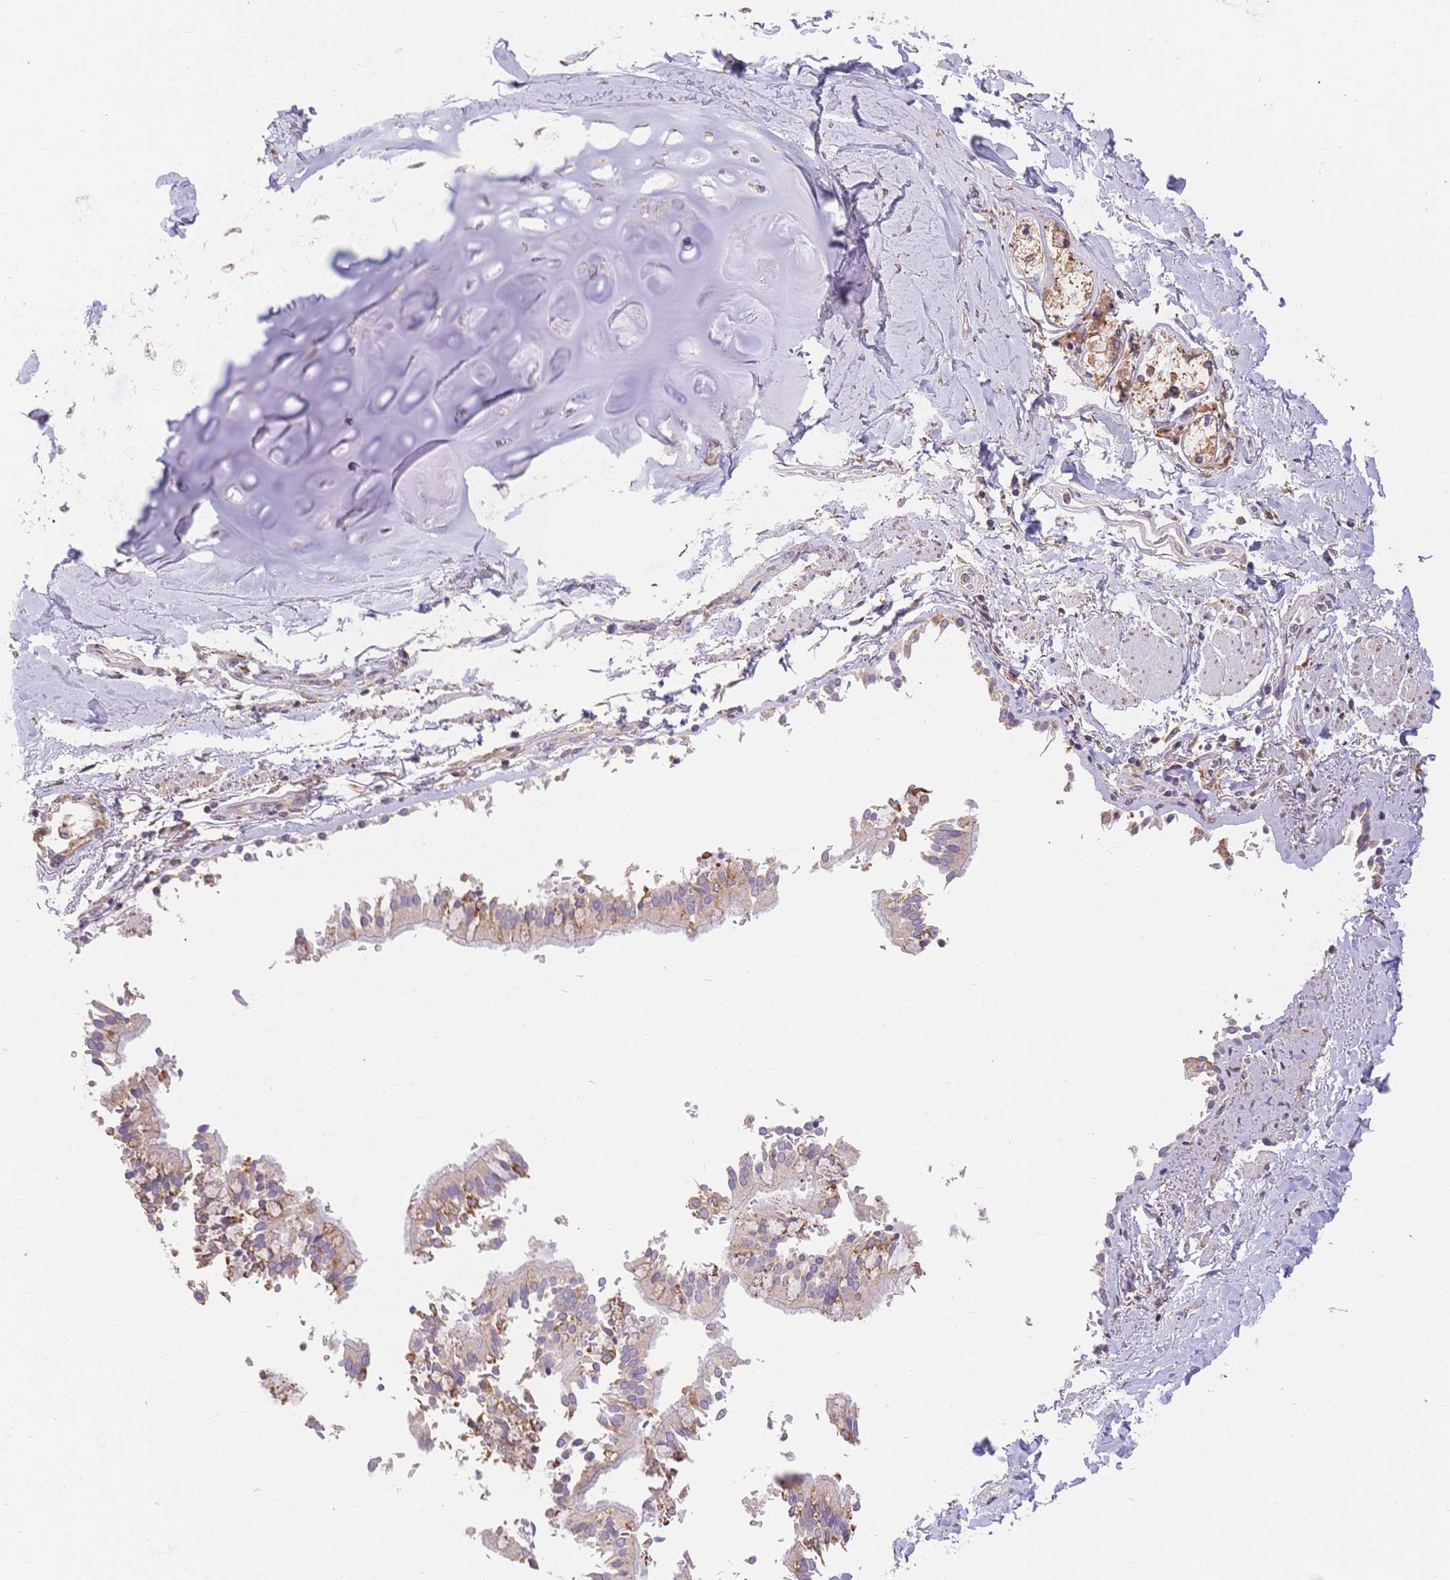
{"staining": {"intensity": "negative", "quantity": "none", "location": "none"}, "tissue": "soft tissue", "cell_type": "Chondrocytes", "image_type": "normal", "snomed": [{"axis": "morphology", "description": "Normal tissue, NOS"}, {"axis": "topography", "description": "Cartilage tissue"}, {"axis": "topography", "description": "Bronchus"}, {"axis": "topography", "description": "Peripheral nerve tissue"}], "caption": "The immunohistochemistry photomicrograph has no significant positivity in chondrocytes of soft tissue.", "gene": "HS3ST5", "patient": {"sex": "male", "age": 67}}